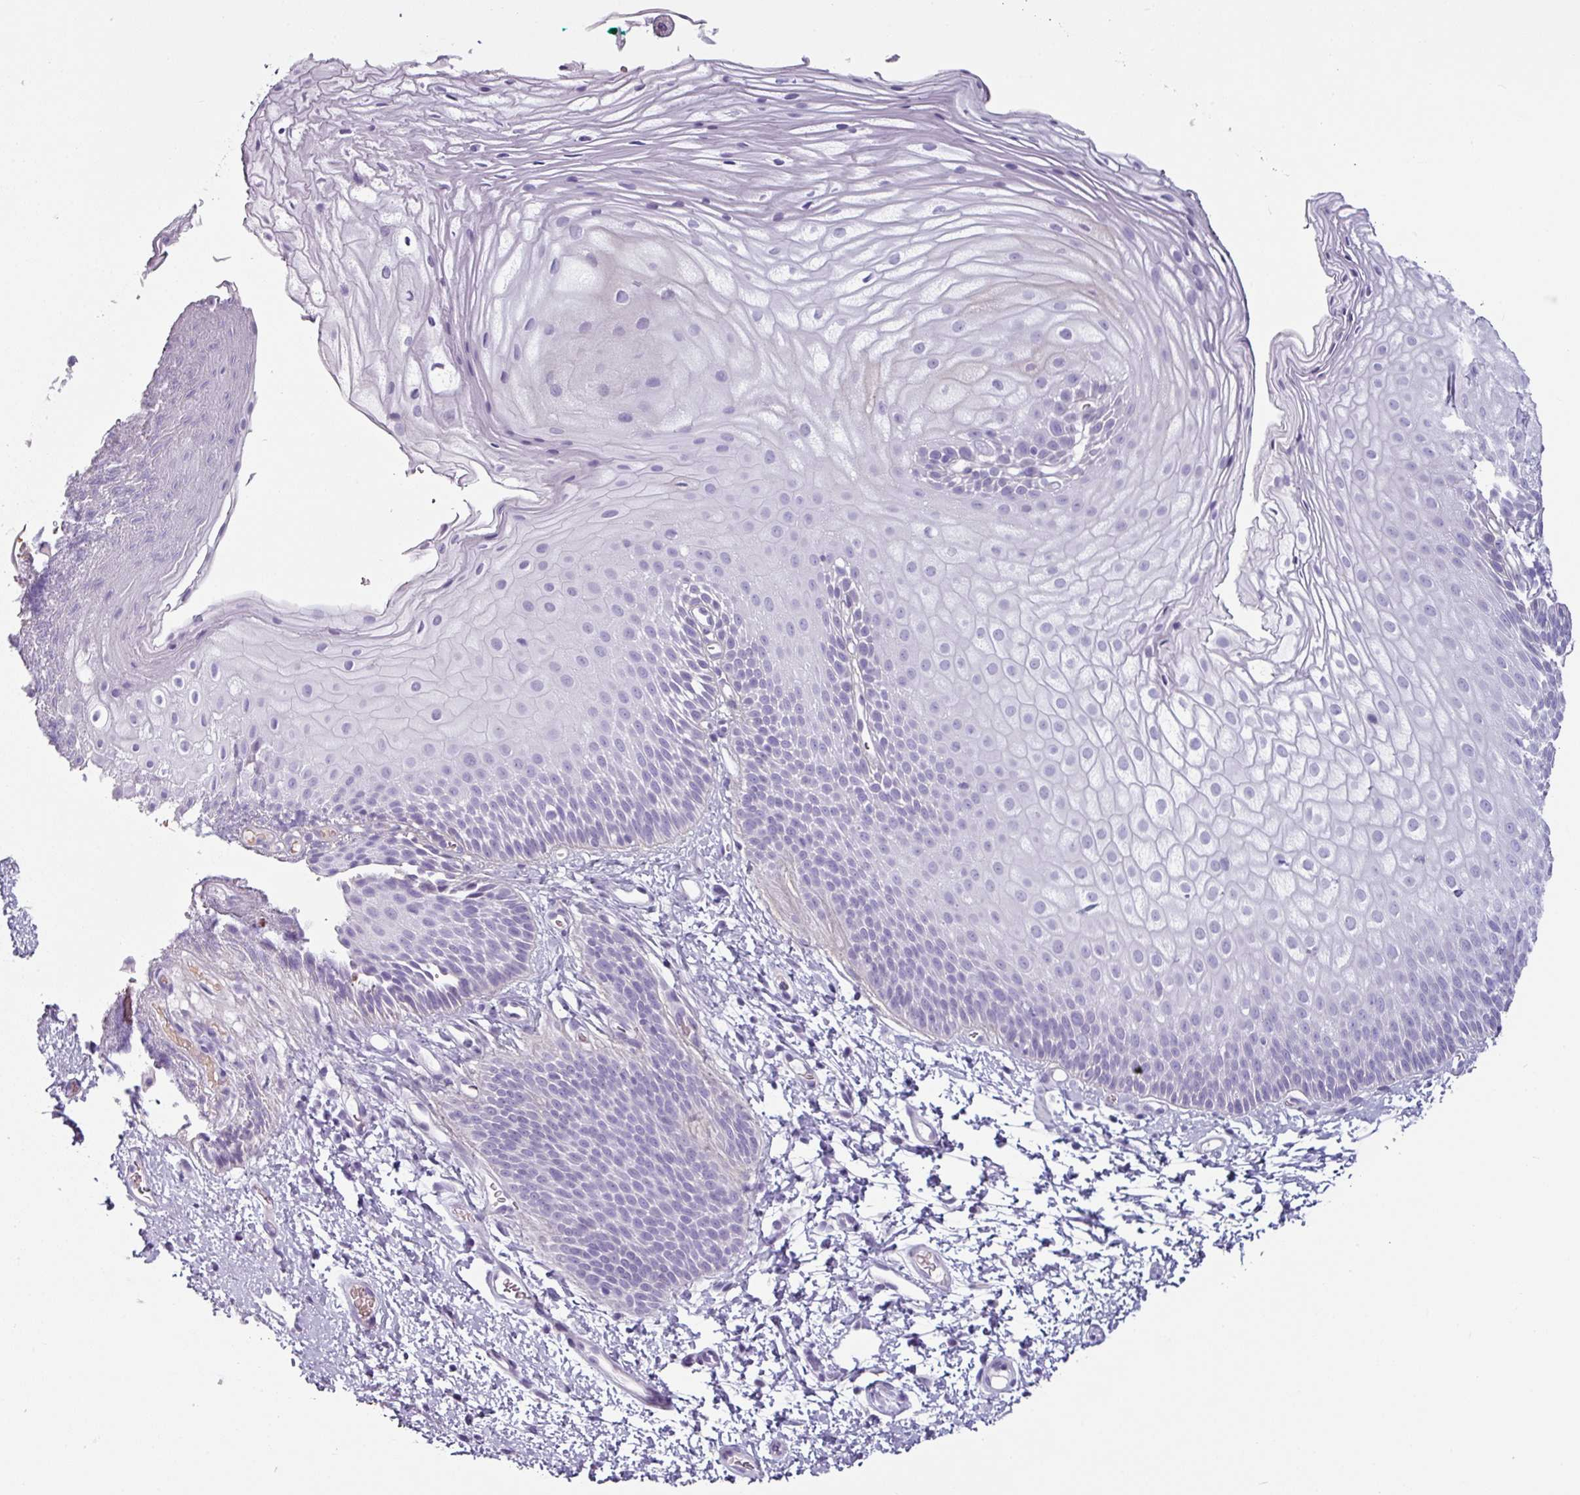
{"staining": {"intensity": "negative", "quantity": "none", "location": "none"}, "tissue": "skin", "cell_type": "Epidermal cells", "image_type": "normal", "snomed": [{"axis": "morphology", "description": "Normal tissue, NOS"}, {"axis": "topography", "description": "Anal"}], "caption": "Immunohistochemistry photomicrograph of unremarkable skin: skin stained with DAB exhibits no significant protein staining in epidermal cells.", "gene": "CLCA1", "patient": {"sex": "female", "age": 40}}